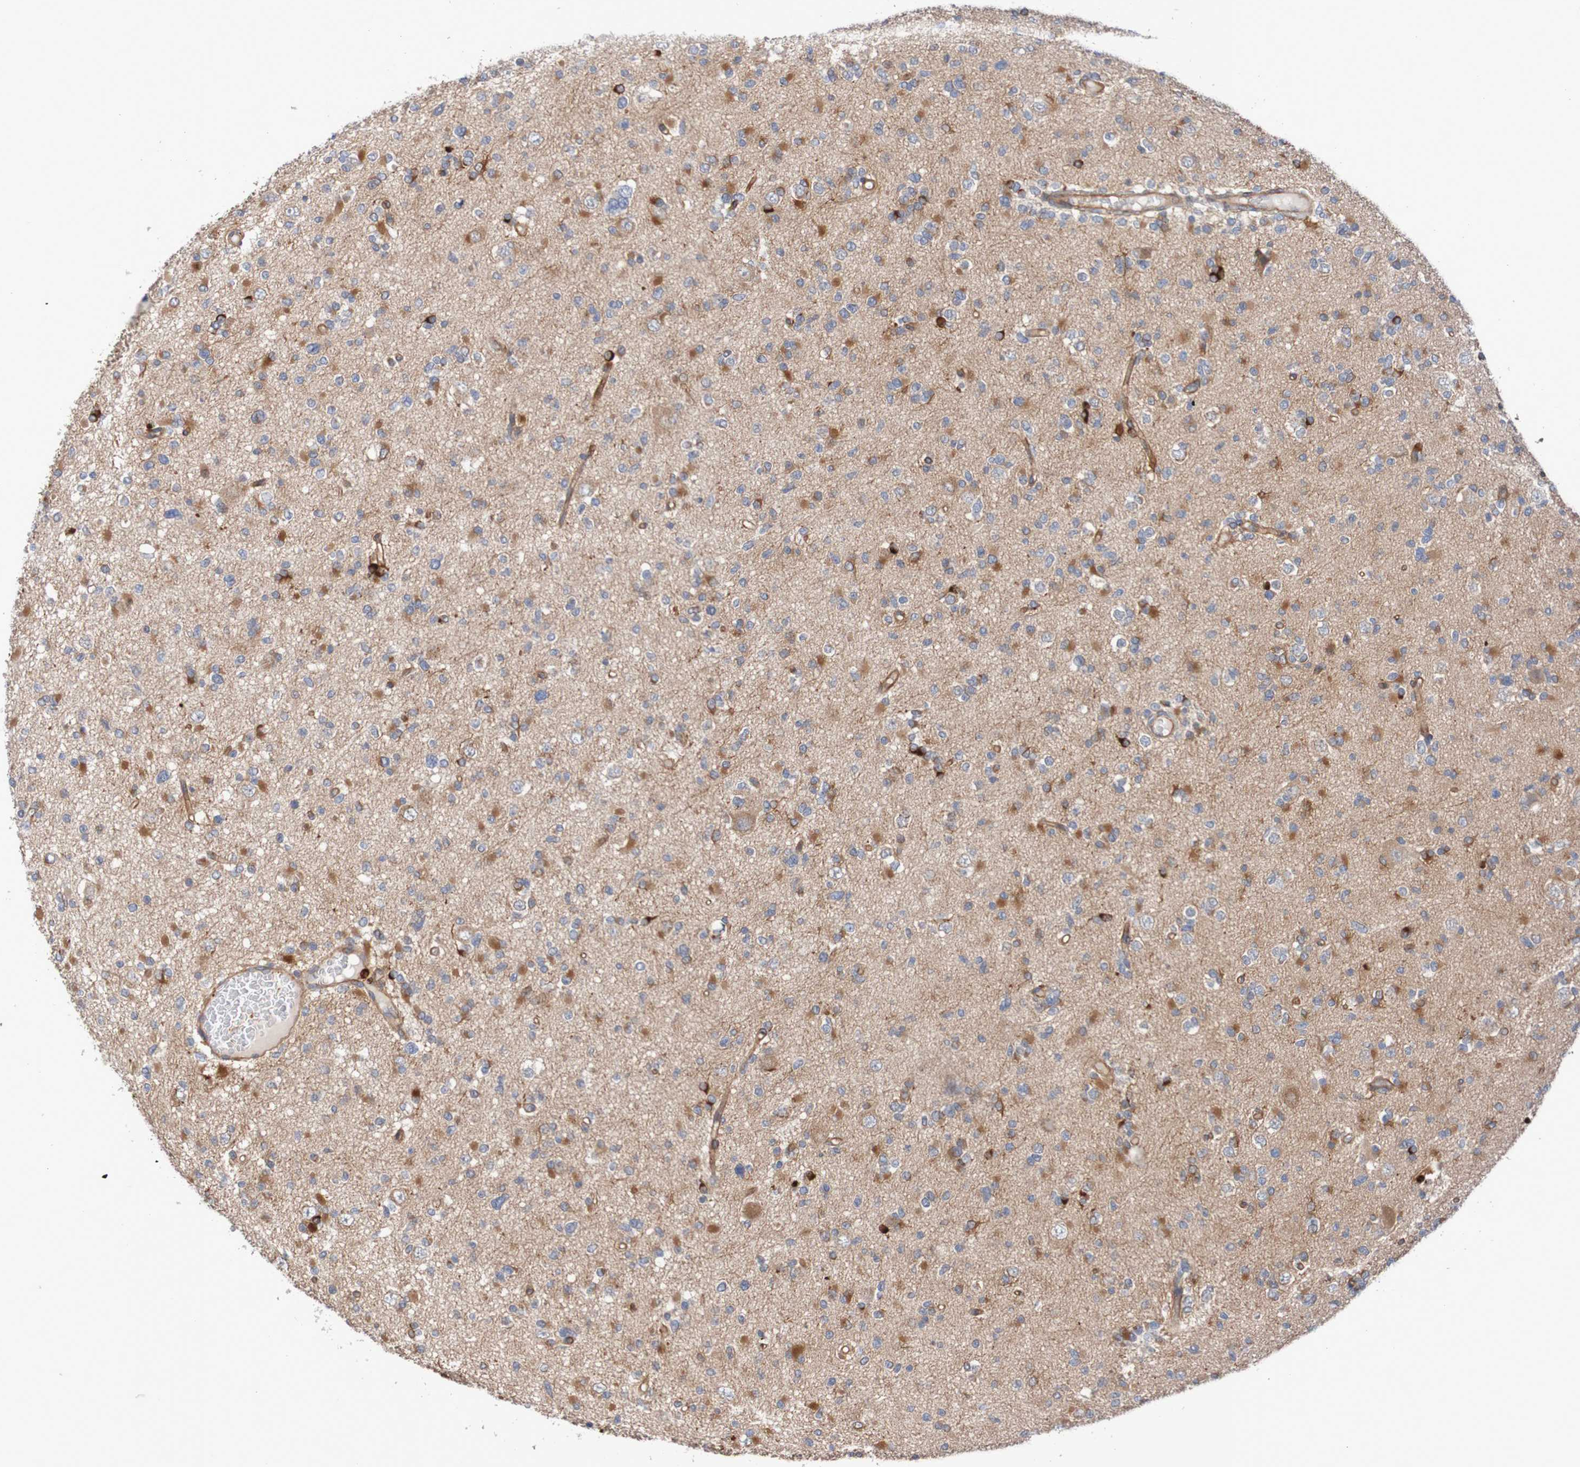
{"staining": {"intensity": "moderate", "quantity": "25%-75%", "location": "cytoplasmic/membranous"}, "tissue": "glioma", "cell_type": "Tumor cells", "image_type": "cancer", "snomed": [{"axis": "morphology", "description": "Glioma, malignant, Low grade"}, {"axis": "topography", "description": "Brain"}], "caption": "This is an image of immunohistochemistry staining of malignant glioma (low-grade), which shows moderate positivity in the cytoplasmic/membranous of tumor cells.", "gene": "ST8SIA6", "patient": {"sex": "female", "age": 22}}